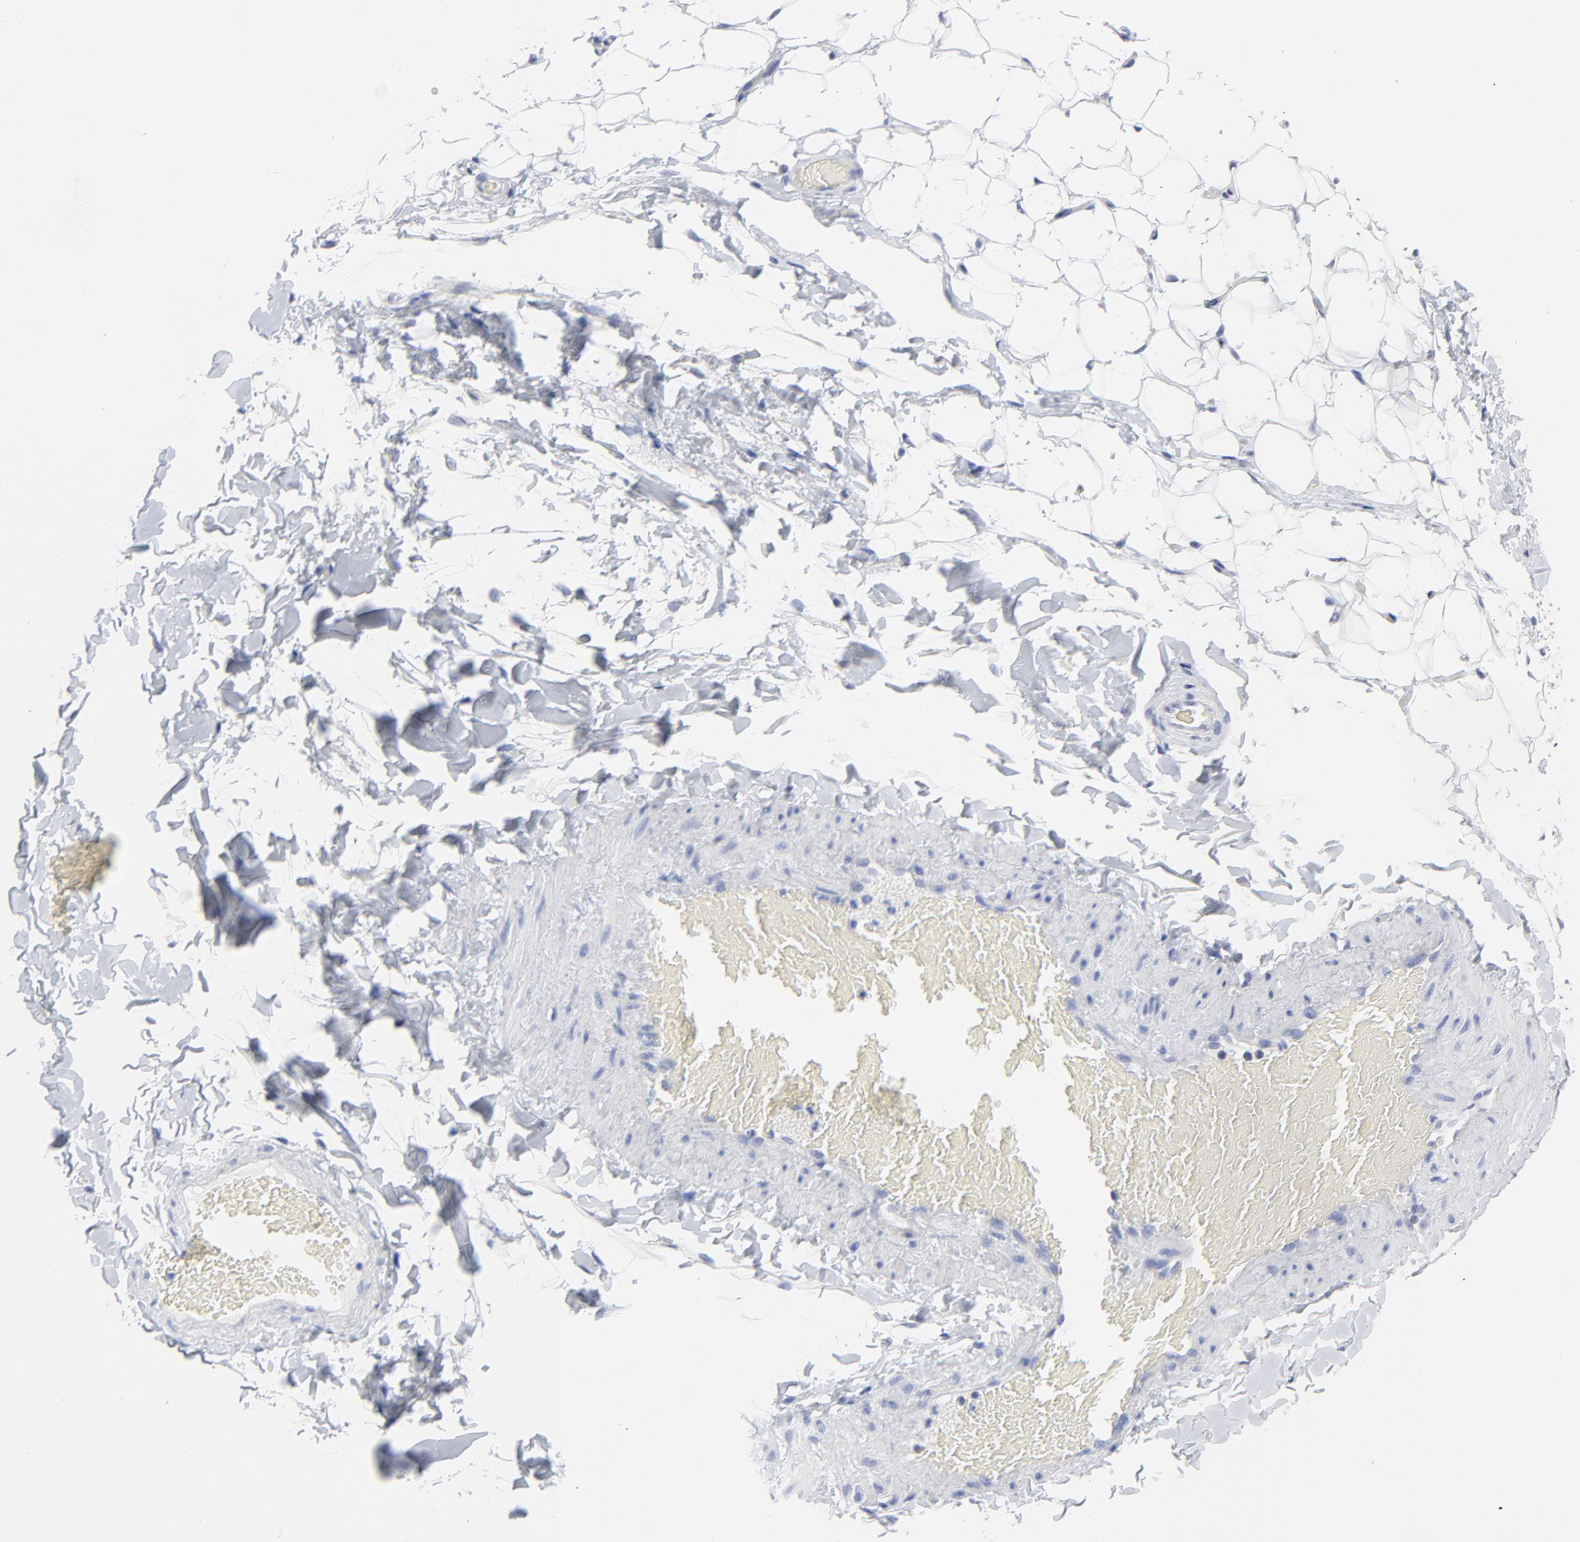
{"staining": {"intensity": "negative", "quantity": "none", "location": "none"}, "tissue": "adipose tissue", "cell_type": "Adipocytes", "image_type": "normal", "snomed": [{"axis": "morphology", "description": "Normal tissue, NOS"}, {"axis": "topography", "description": "Soft tissue"}], "caption": "IHC image of unremarkable adipose tissue: adipose tissue stained with DAB (3,3'-diaminobenzidine) demonstrates no significant protein staining in adipocytes.", "gene": "STAT2", "patient": {"sex": "male", "age": 26}}